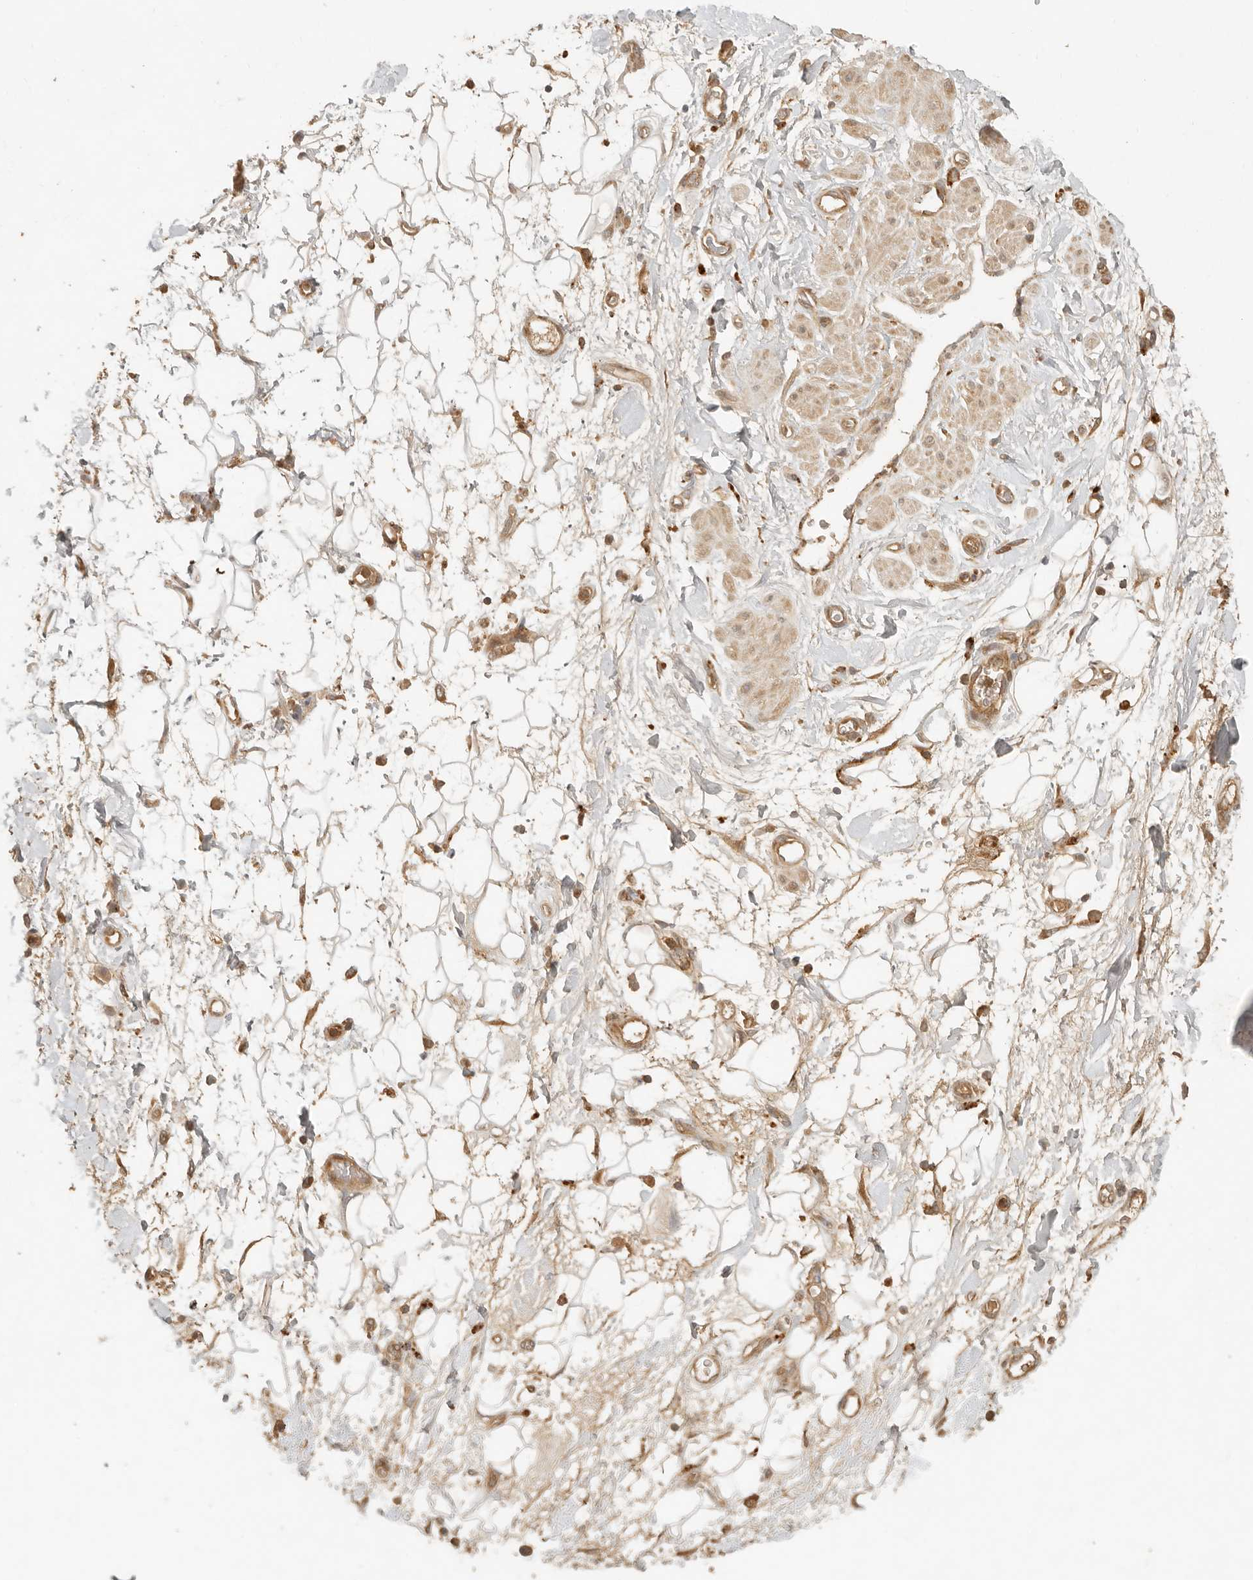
{"staining": {"intensity": "moderate", "quantity": "25%-75%", "location": "cytoplasmic/membranous"}, "tissue": "adipose tissue", "cell_type": "Adipocytes", "image_type": "normal", "snomed": [{"axis": "morphology", "description": "Normal tissue, NOS"}, {"axis": "morphology", "description": "Adenocarcinoma, NOS"}, {"axis": "topography", "description": "Pancreas"}, {"axis": "topography", "description": "Peripheral nerve tissue"}], "caption": "The image displays staining of normal adipose tissue, revealing moderate cytoplasmic/membranous protein expression (brown color) within adipocytes.", "gene": "ANKRD61", "patient": {"sex": "male", "age": 59}}